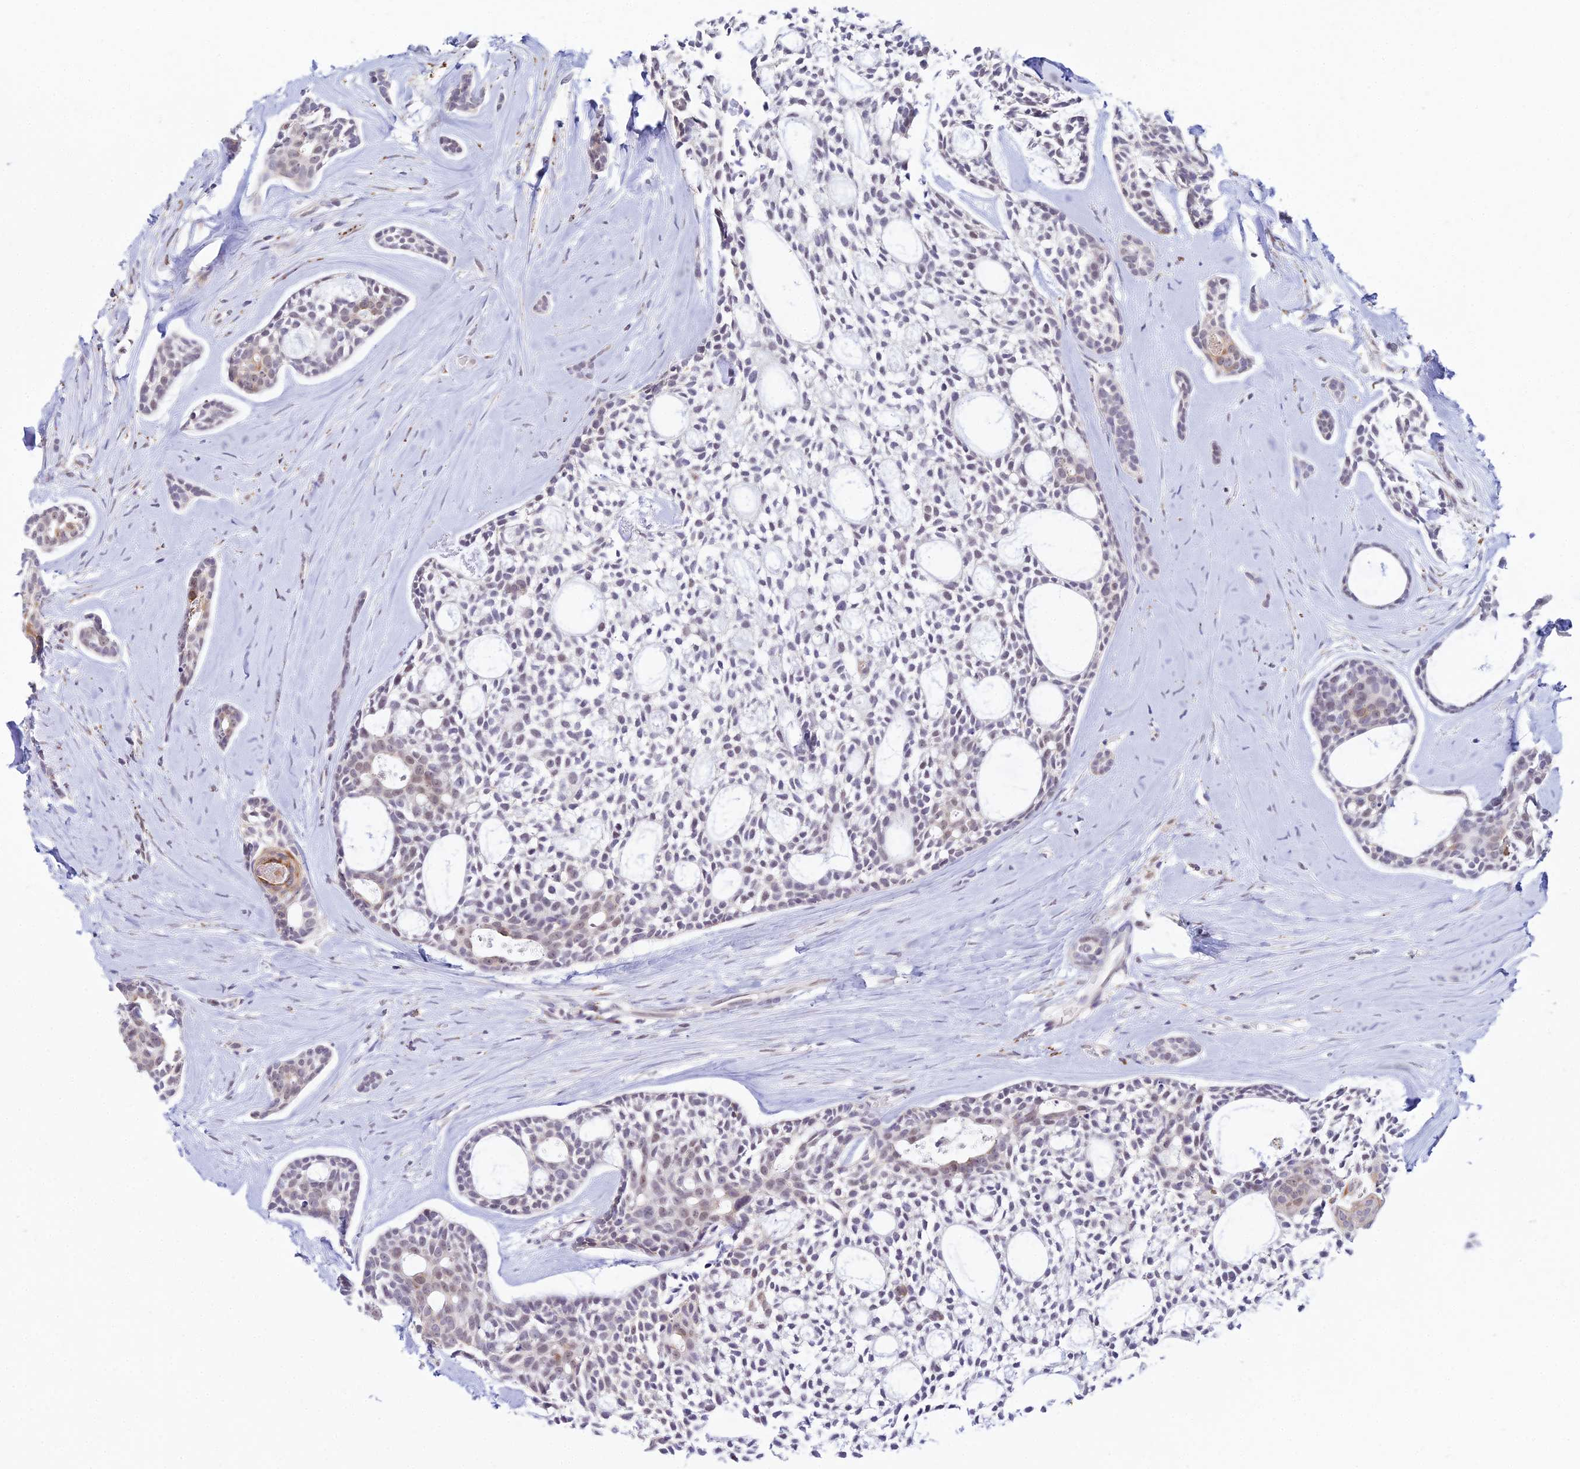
{"staining": {"intensity": "weak", "quantity": "<25%", "location": "nuclear"}, "tissue": "head and neck cancer", "cell_type": "Tumor cells", "image_type": "cancer", "snomed": [{"axis": "morphology", "description": "Adenocarcinoma, NOS"}, {"axis": "topography", "description": "Subcutis"}, {"axis": "topography", "description": "Head-Neck"}], "caption": "Adenocarcinoma (head and neck) was stained to show a protein in brown. There is no significant expression in tumor cells.", "gene": "C6orf163", "patient": {"sex": "female", "age": 73}}